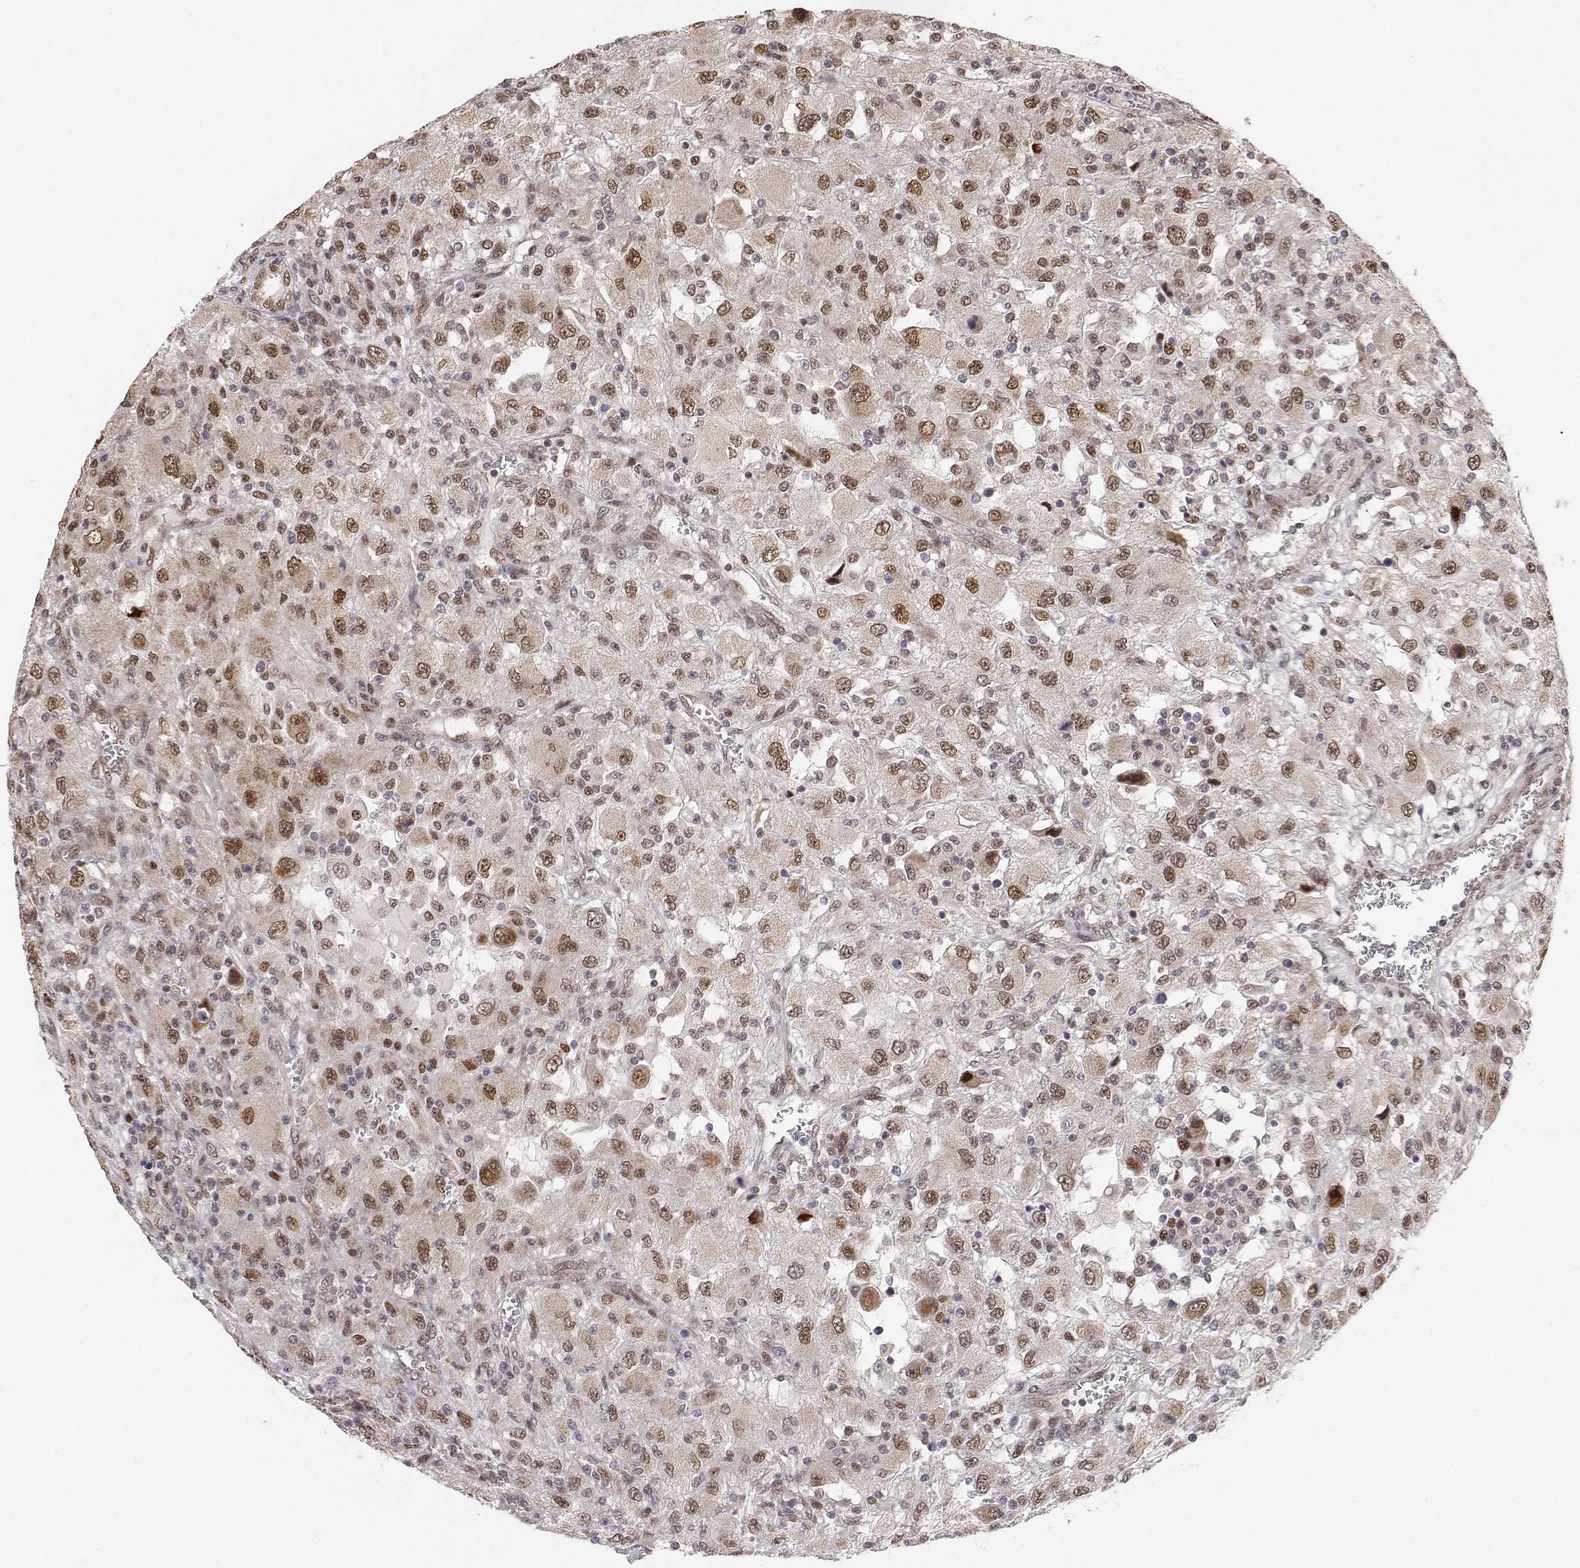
{"staining": {"intensity": "moderate", "quantity": "25%-75%", "location": "nuclear"}, "tissue": "renal cancer", "cell_type": "Tumor cells", "image_type": "cancer", "snomed": [{"axis": "morphology", "description": "Adenocarcinoma, NOS"}, {"axis": "topography", "description": "Kidney"}], "caption": "A brown stain labels moderate nuclear staining of a protein in human renal cancer (adenocarcinoma) tumor cells.", "gene": "BRCA1", "patient": {"sex": "female", "age": 67}}